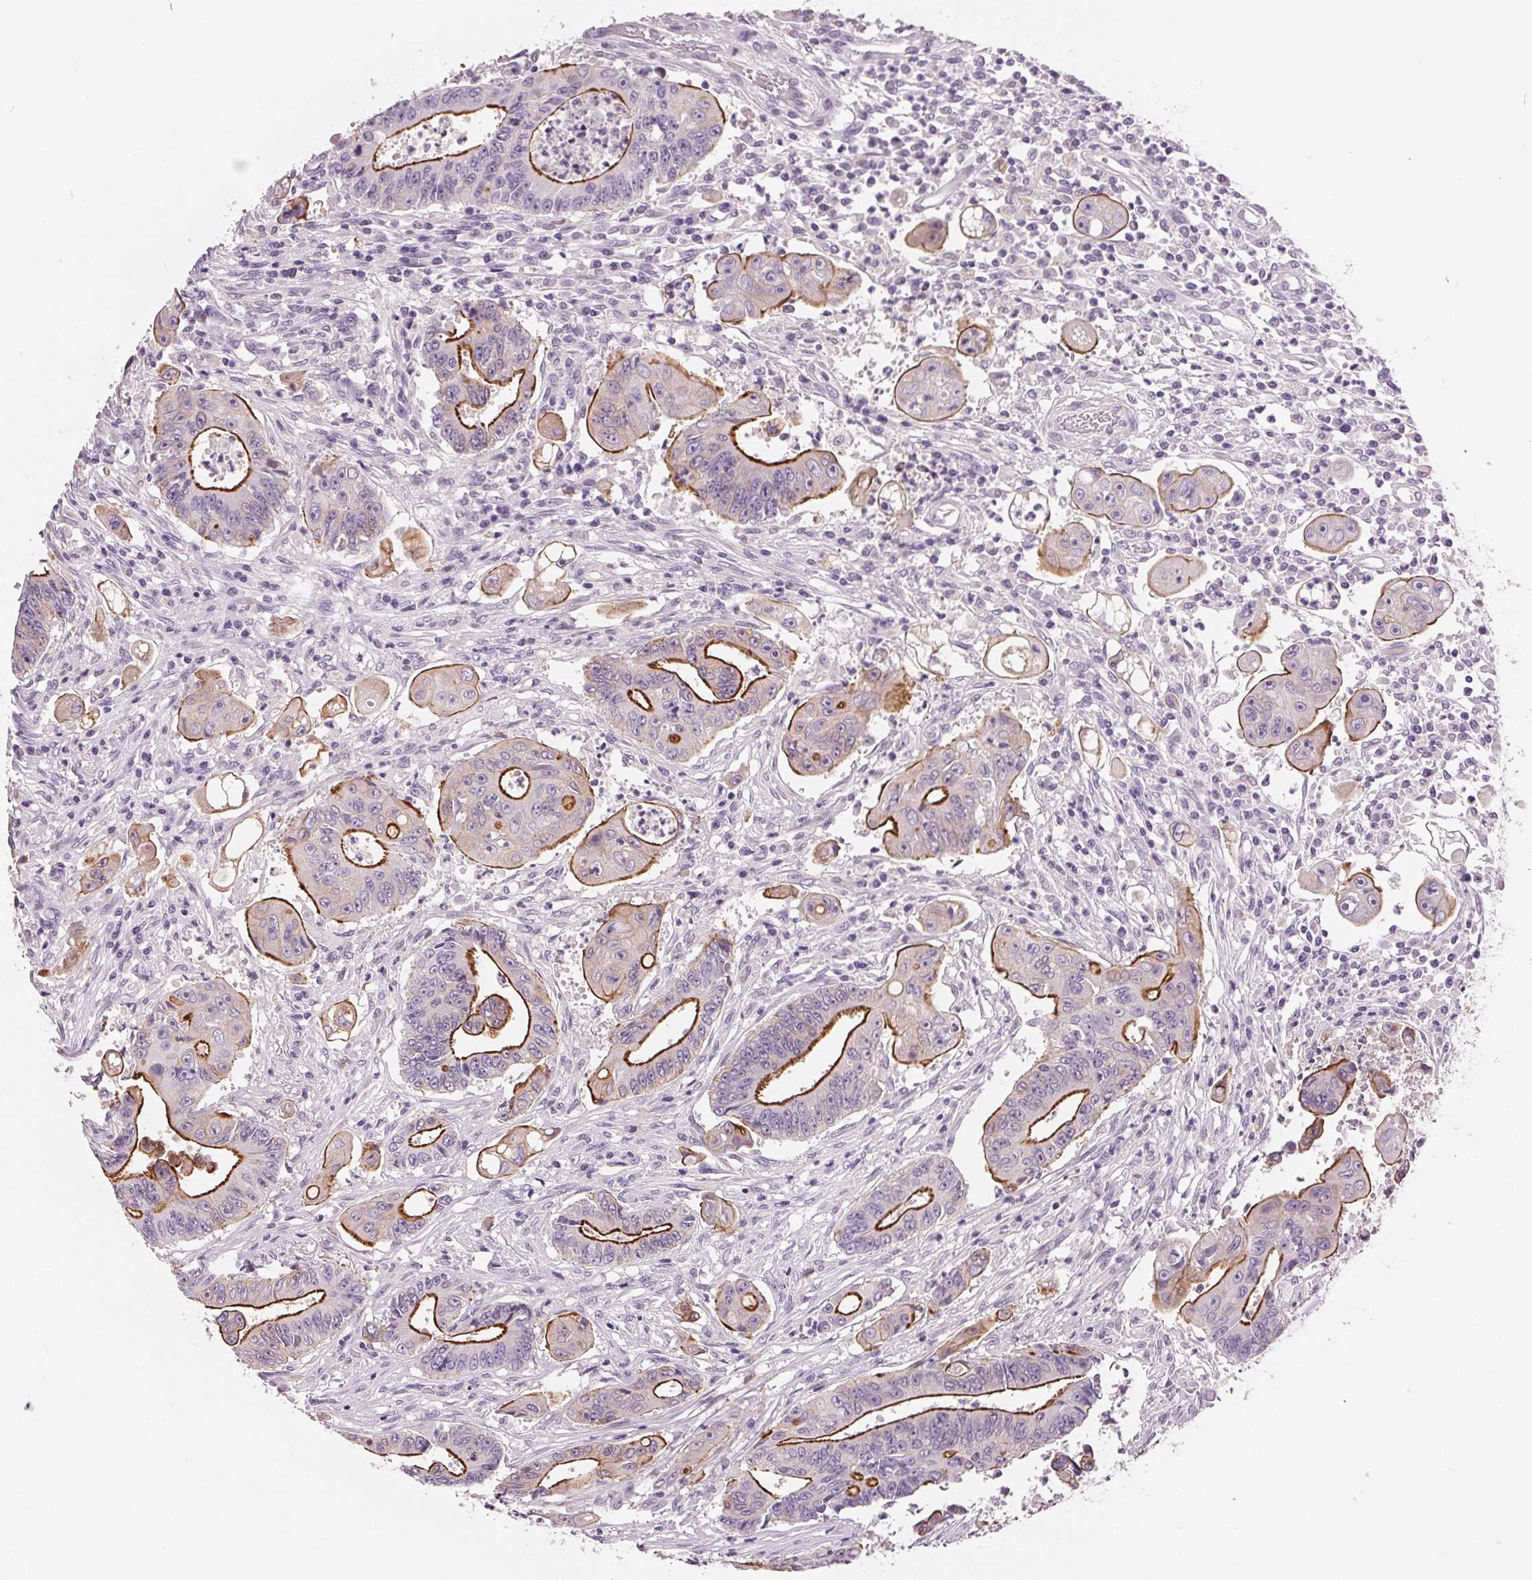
{"staining": {"intensity": "strong", "quantity": "<25%", "location": "cytoplasmic/membranous"}, "tissue": "colorectal cancer", "cell_type": "Tumor cells", "image_type": "cancer", "snomed": [{"axis": "morphology", "description": "Adenocarcinoma, NOS"}, {"axis": "topography", "description": "Rectum"}], "caption": "Colorectal cancer stained with a protein marker demonstrates strong staining in tumor cells.", "gene": "MISP", "patient": {"sex": "male", "age": 54}}